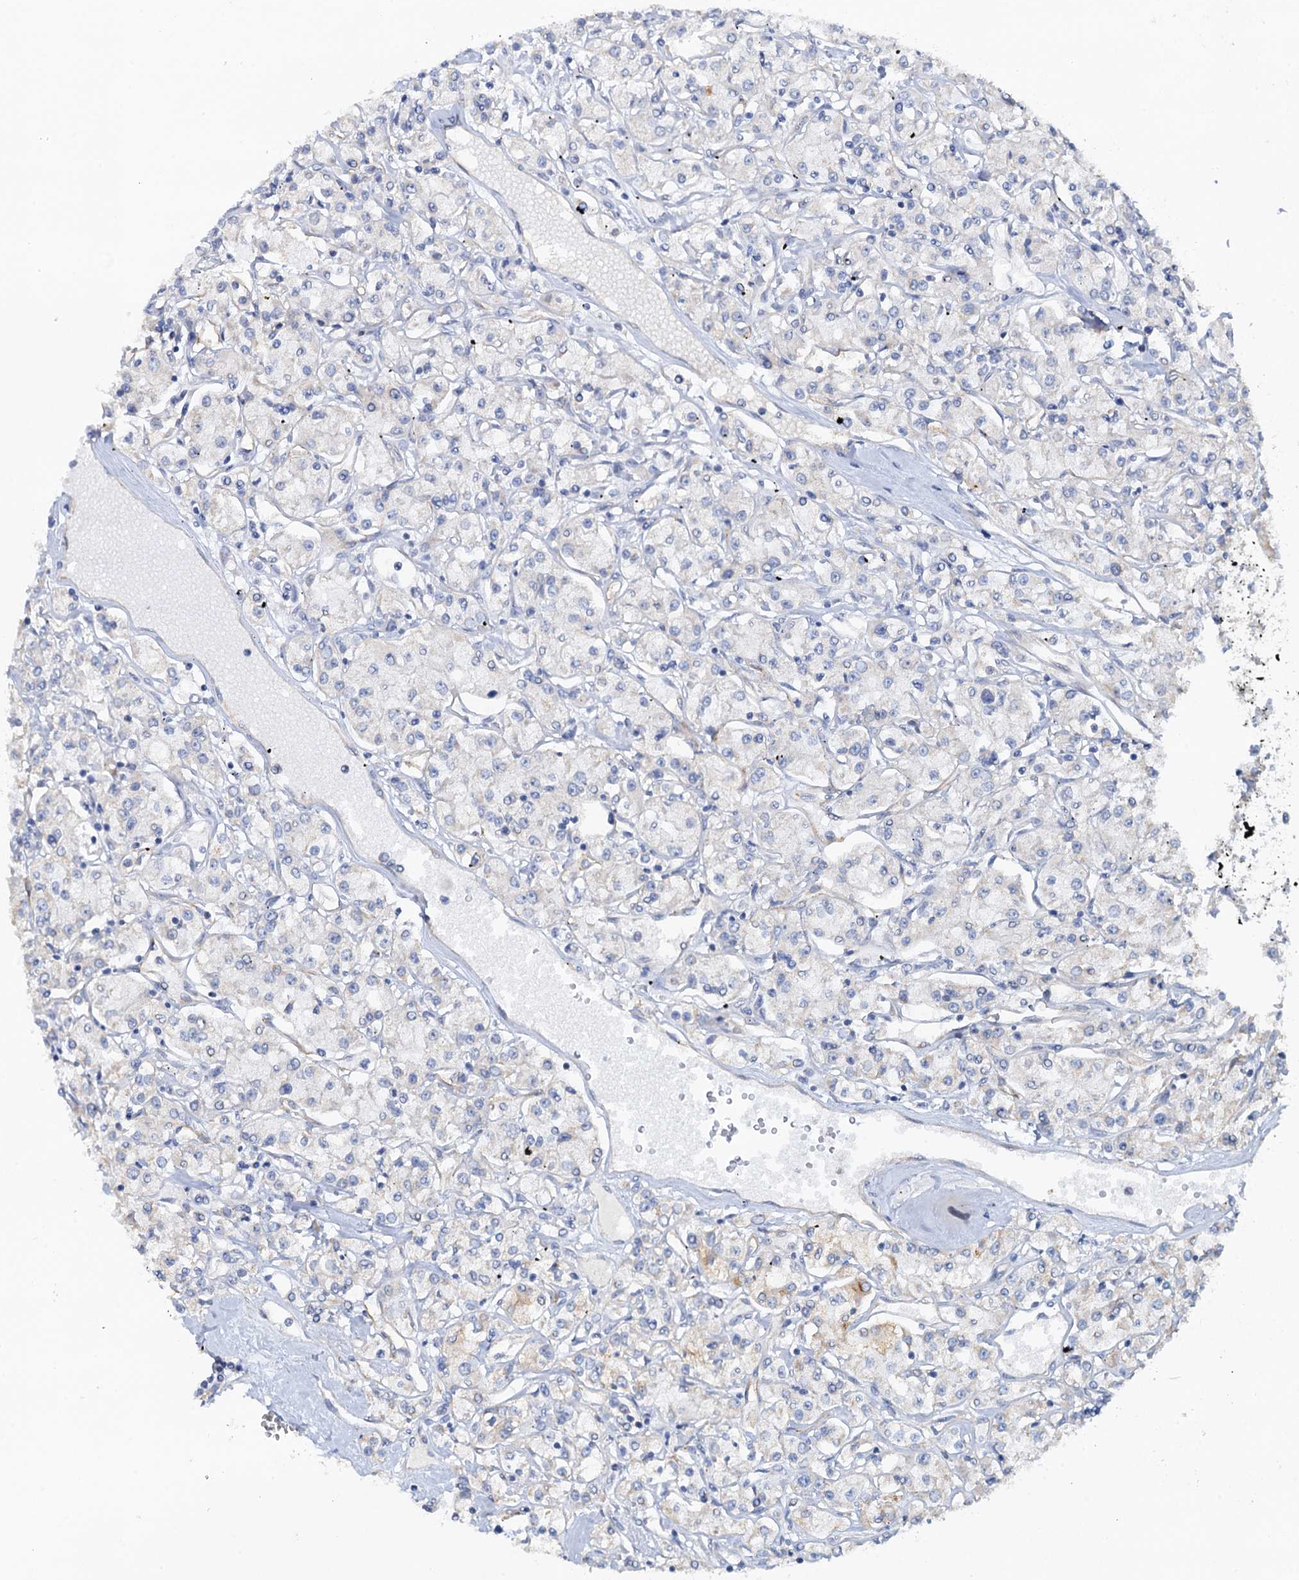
{"staining": {"intensity": "negative", "quantity": "none", "location": "none"}, "tissue": "renal cancer", "cell_type": "Tumor cells", "image_type": "cancer", "snomed": [{"axis": "morphology", "description": "Adenocarcinoma, NOS"}, {"axis": "topography", "description": "Kidney"}], "caption": "A photomicrograph of human adenocarcinoma (renal) is negative for staining in tumor cells.", "gene": "PLLP", "patient": {"sex": "female", "age": 59}}